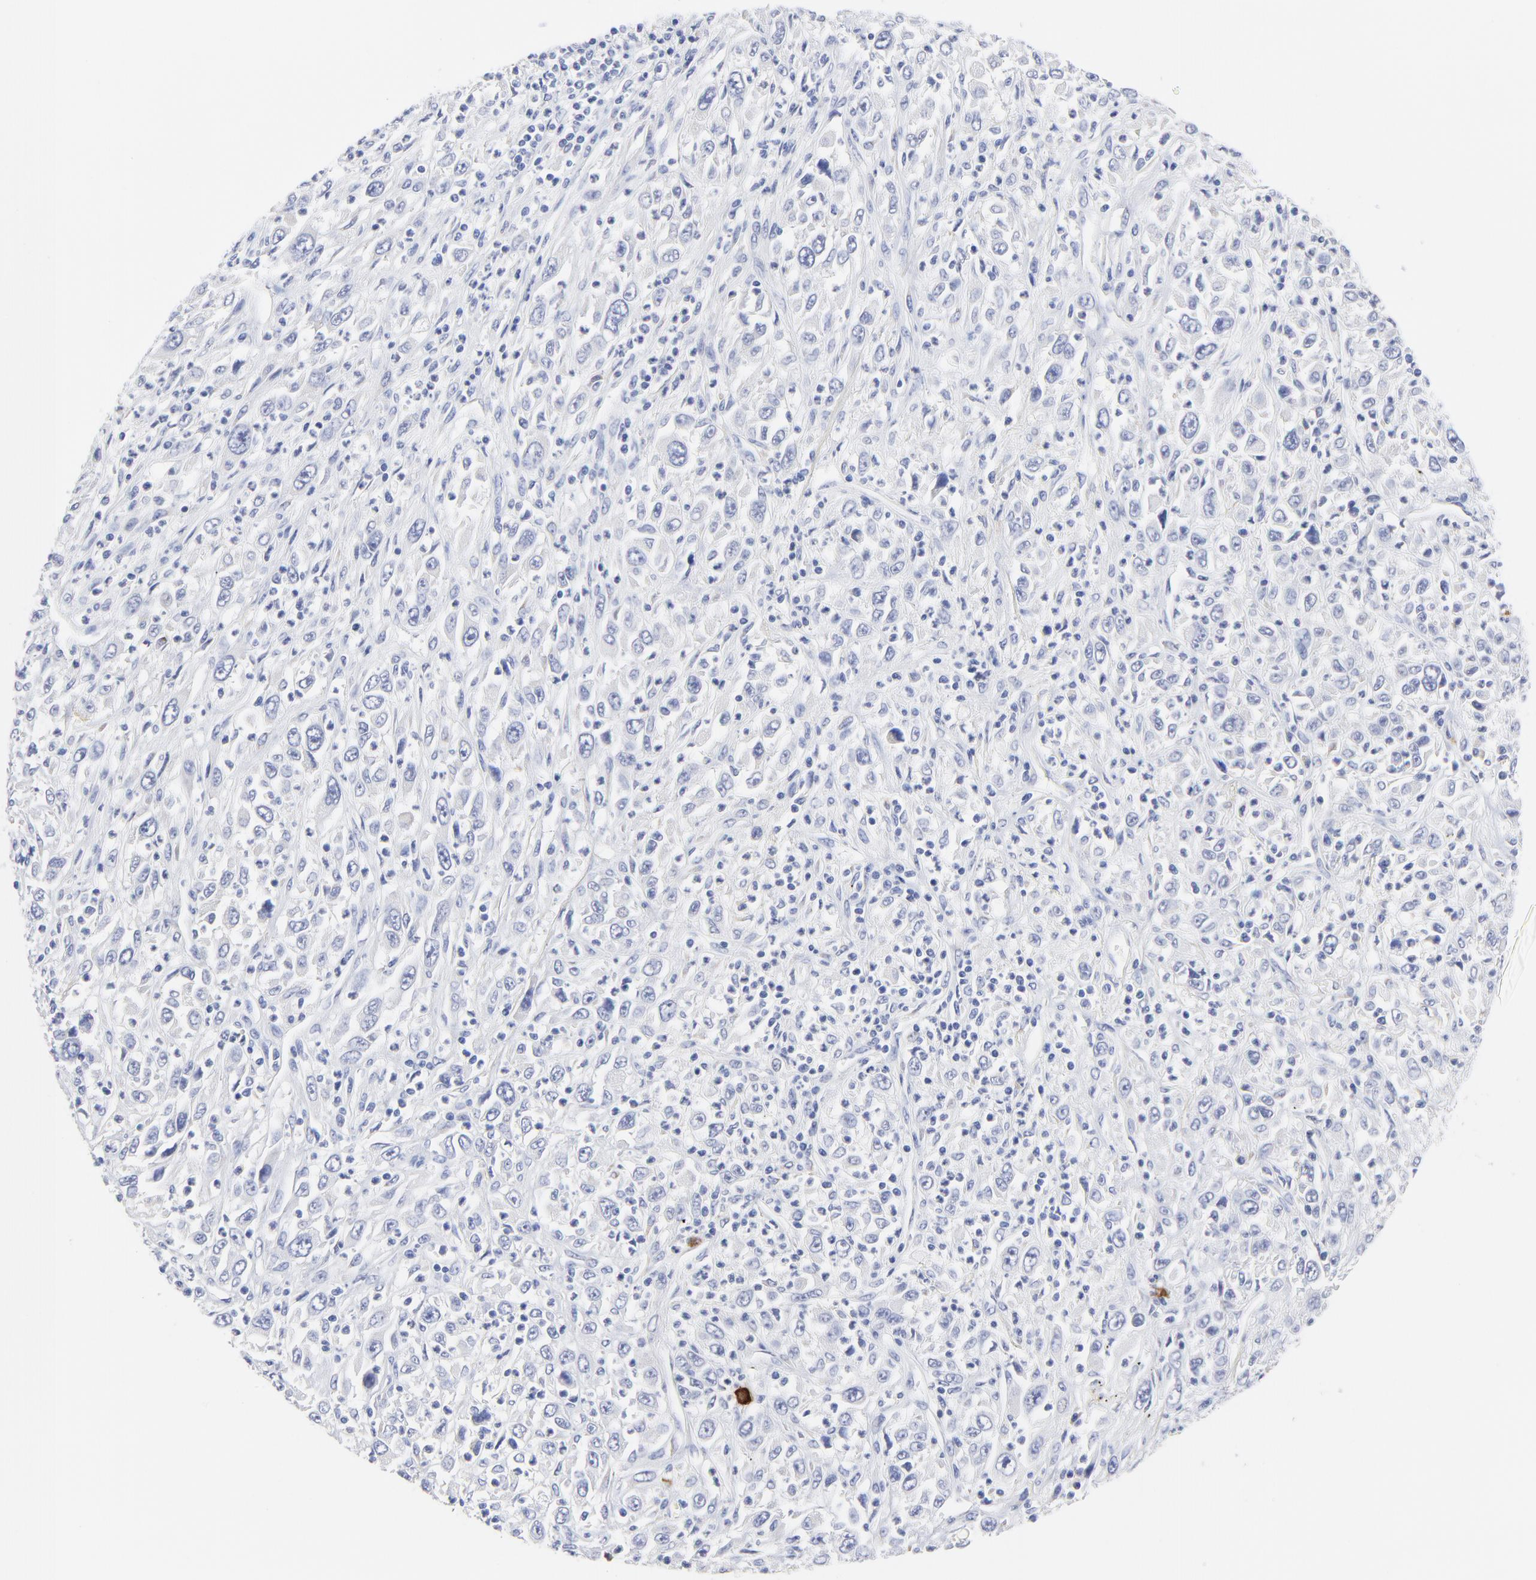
{"staining": {"intensity": "negative", "quantity": "none", "location": "none"}, "tissue": "melanoma", "cell_type": "Tumor cells", "image_type": "cancer", "snomed": [{"axis": "morphology", "description": "Malignant melanoma, Metastatic site"}, {"axis": "topography", "description": "Skin"}], "caption": "Immunohistochemistry of human malignant melanoma (metastatic site) exhibits no staining in tumor cells.", "gene": "DUSP9", "patient": {"sex": "female", "age": 56}}